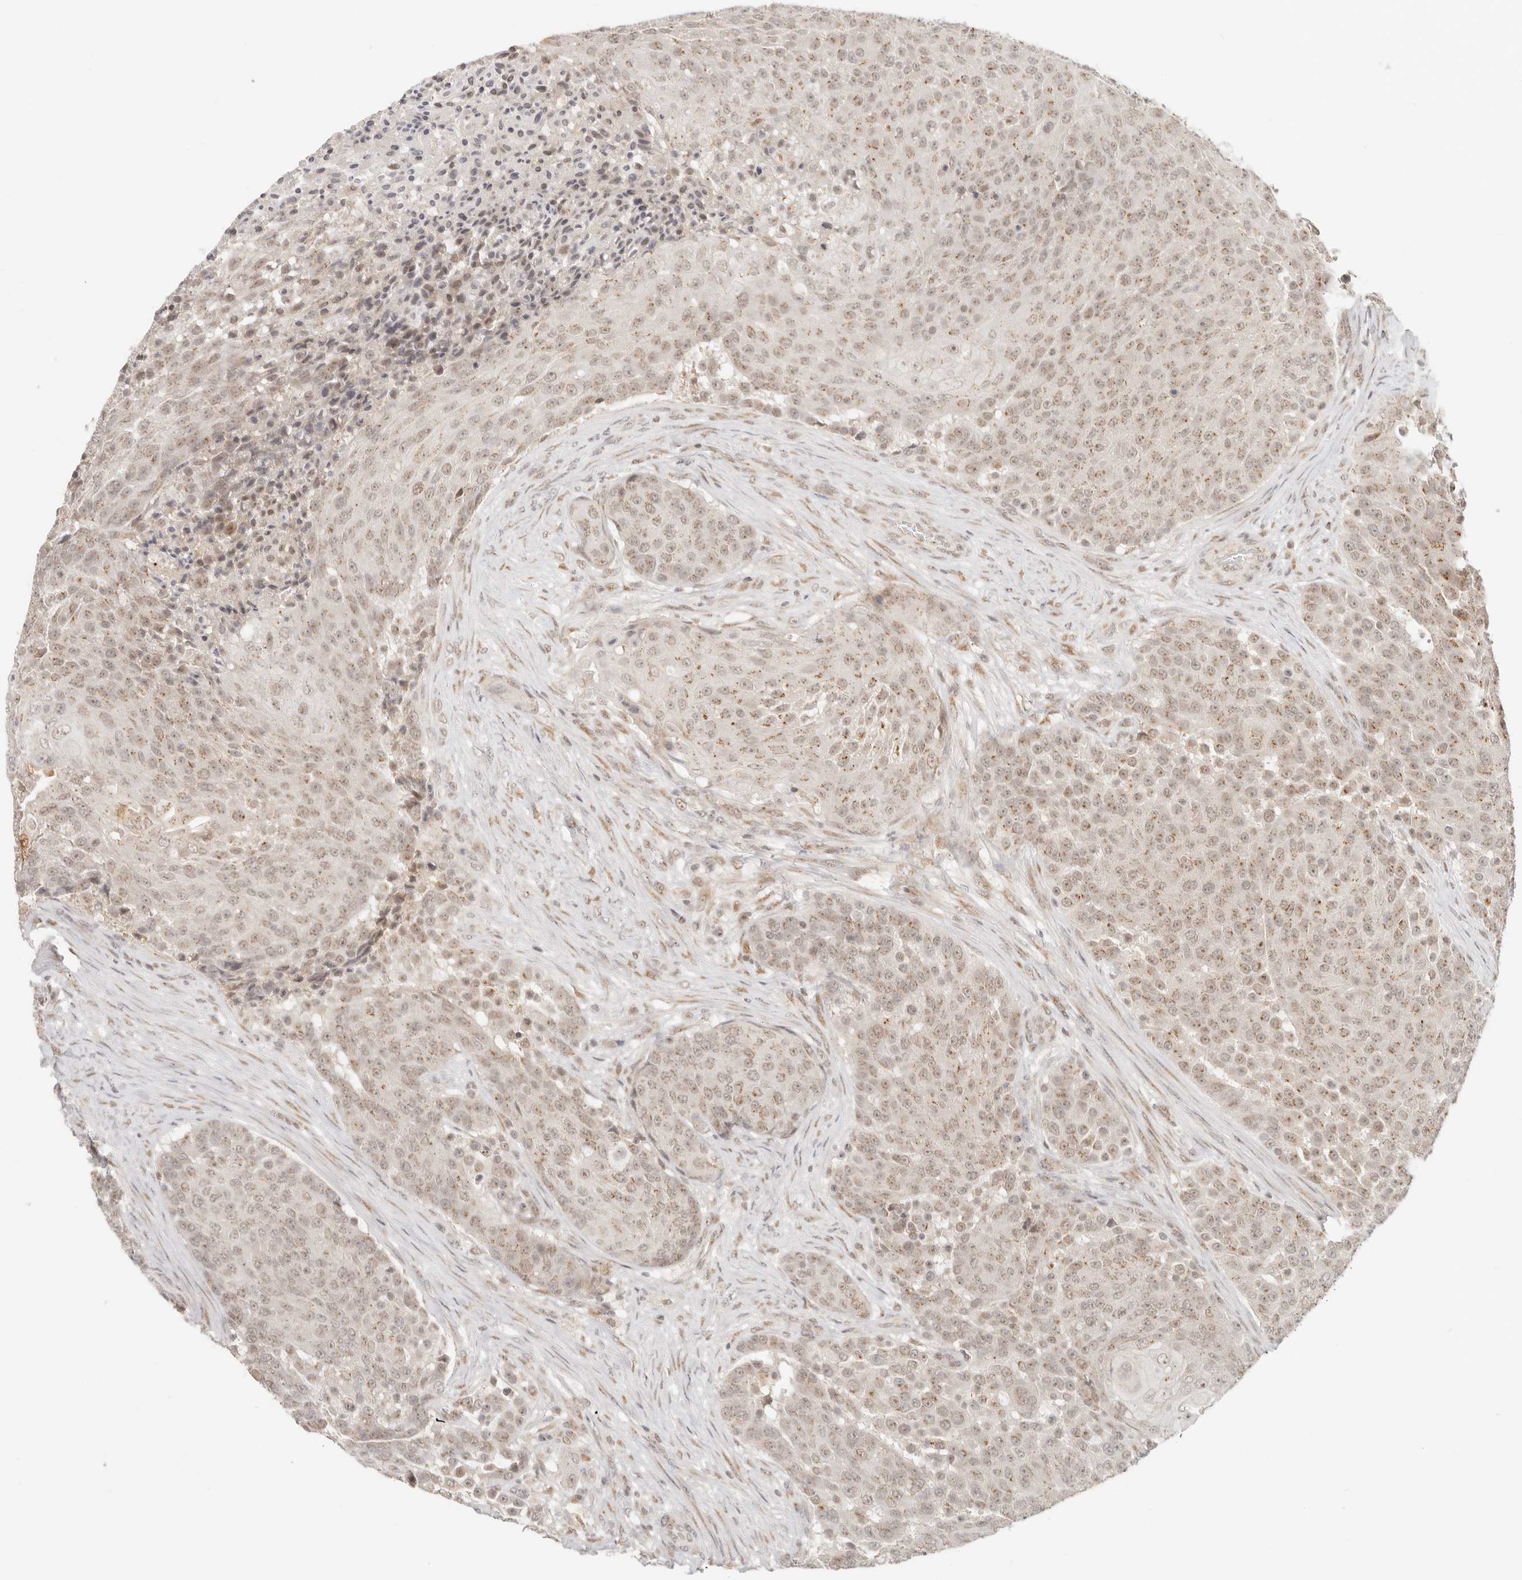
{"staining": {"intensity": "weak", "quantity": ">75%", "location": "cytoplasmic/membranous,nuclear"}, "tissue": "urothelial cancer", "cell_type": "Tumor cells", "image_type": "cancer", "snomed": [{"axis": "morphology", "description": "Urothelial carcinoma, High grade"}, {"axis": "topography", "description": "Urinary bladder"}], "caption": "A brown stain highlights weak cytoplasmic/membranous and nuclear expression of a protein in human urothelial cancer tumor cells.", "gene": "INTS11", "patient": {"sex": "female", "age": 63}}